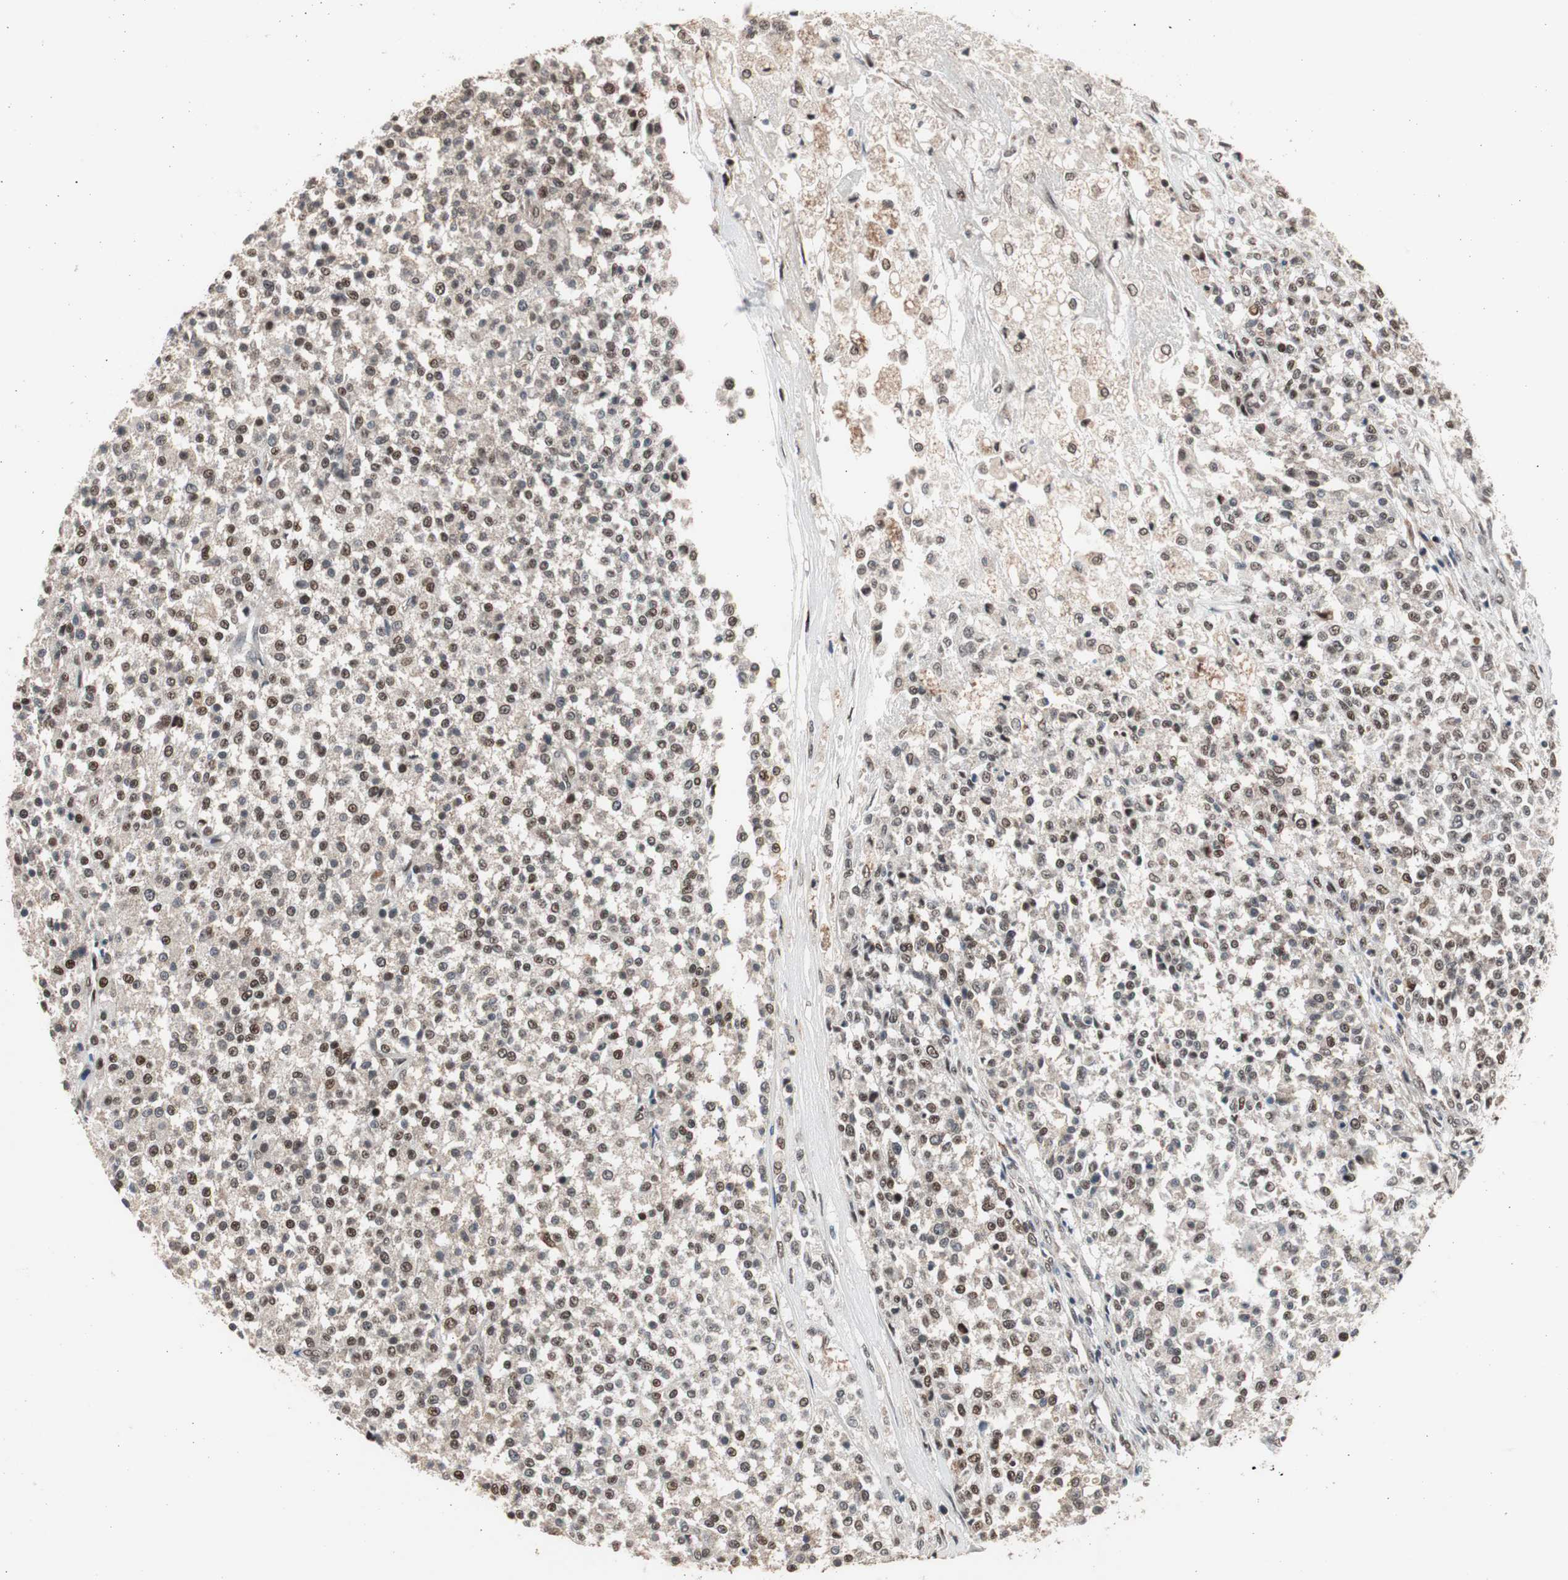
{"staining": {"intensity": "moderate", "quantity": "25%-75%", "location": "nuclear"}, "tissue": "testis cancer", "cell_type": "Tumor cells", "image_type": "cancer", "snomed": [{"axis": "morphology", "description": "Seminoma, NOS"}, {"axis": "topography", "description": "Testis"}], "caption": "IHC of seminoma (testis) demonstrates medium levels of moderate nuclear staining in approximately 25%-75% of tumor cells.", "gene": "RPA1", "patient": {"sex": "male", "age": 59}}